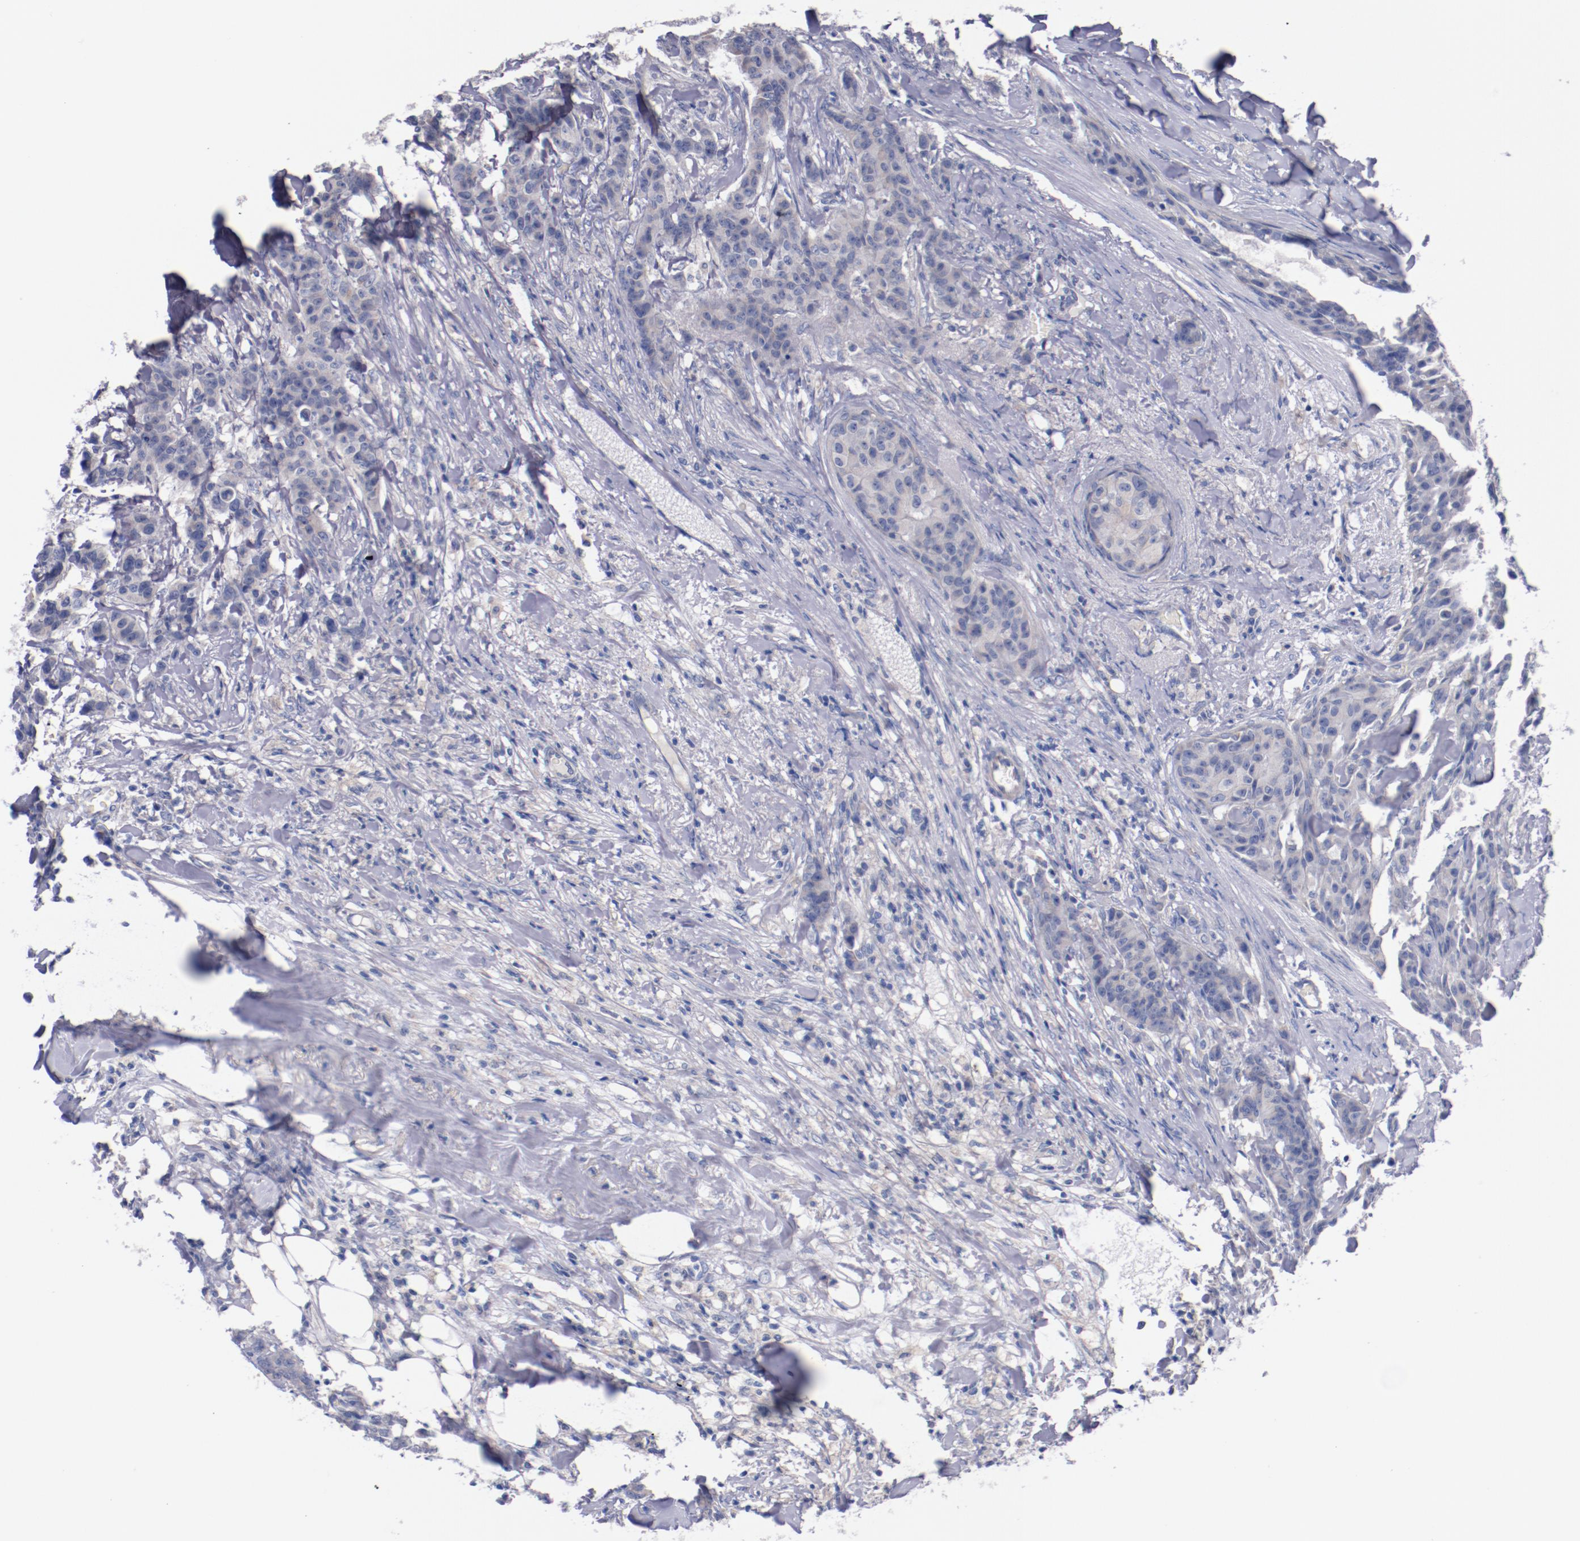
{"staining": {"intensity": "negative", "quantity": "none", "location": "none"}, "tissue": "breast cancer", "cell_type": "Tumor cells", "image_type": "cancer", "snomed": [{"axis": "morphology", "description": "Duct carcinoma"}, {"axis": "topography", "description": "Breast"}], "caption": "An immunohistochemistry micrograph of intraductal carcinoma (breast) is shown. There is no staining in tumor cells of intraductal carcinoma (breast). Nuclei are stained in blue.", "gene": "CNTNAP2", "patient": {"sex": "female", "age": 40}}